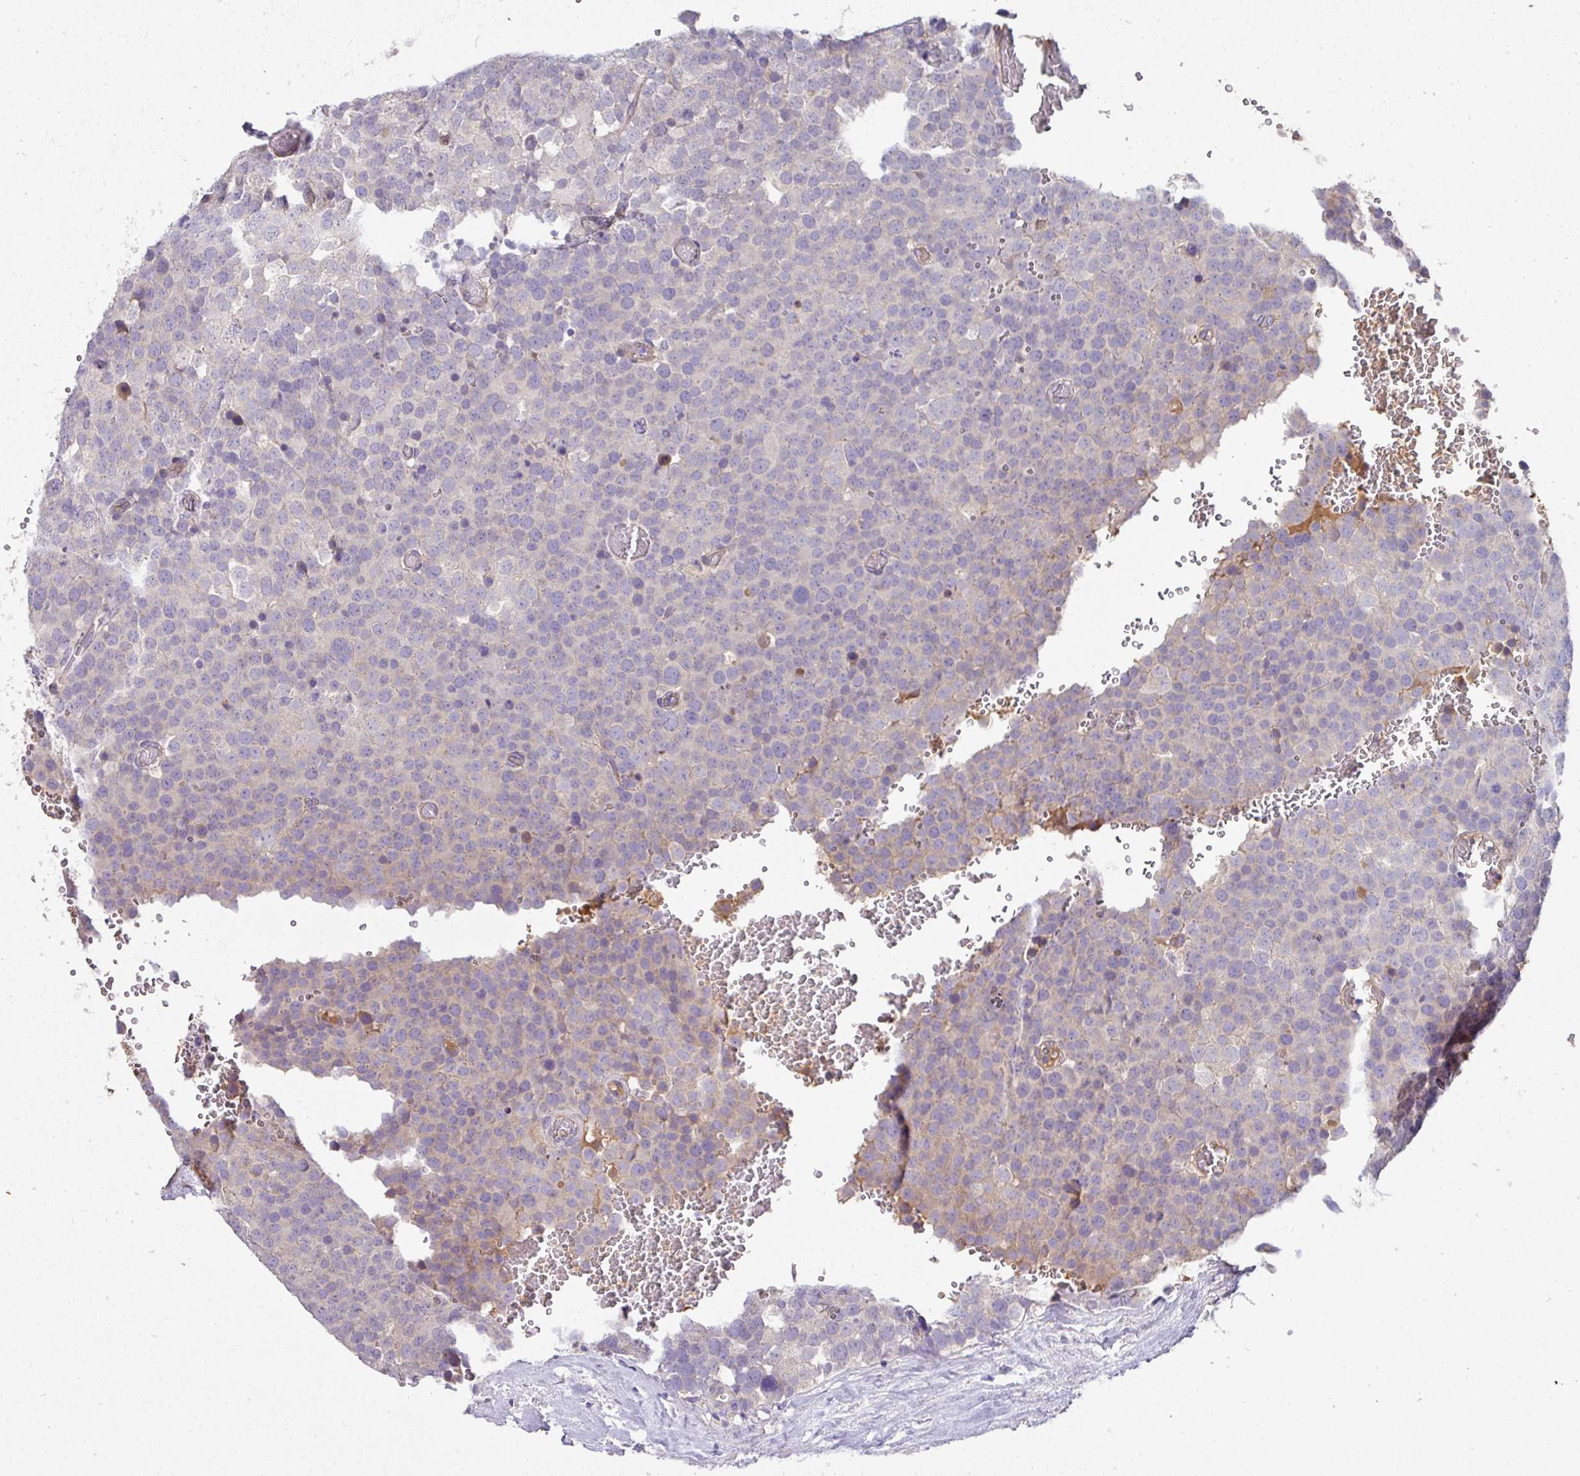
{"staining": {"intensity": "weak", "quantity": "<25%", "location": "cytoplasmic/membranous"}, "tissue": "testis cancer", "cell_type": "Tumor cells", "image_type": "cancer", "snomed": [{"axis": "morphology", "description": "Seminoma, NOS"}, {"axis": "topography", "description": "Testis"}], "caption": "Histopathology image shows no significant protein staining in tumor cells of testis cancer. (Stains: DAB (3,3'-diaminobenzidine) IHC with hematoxylin counter stain, Microscopy: brightfield microscopy at high magnification).", "gene": "CRISP3", "patient": {"sex": "male", "age": 71}}